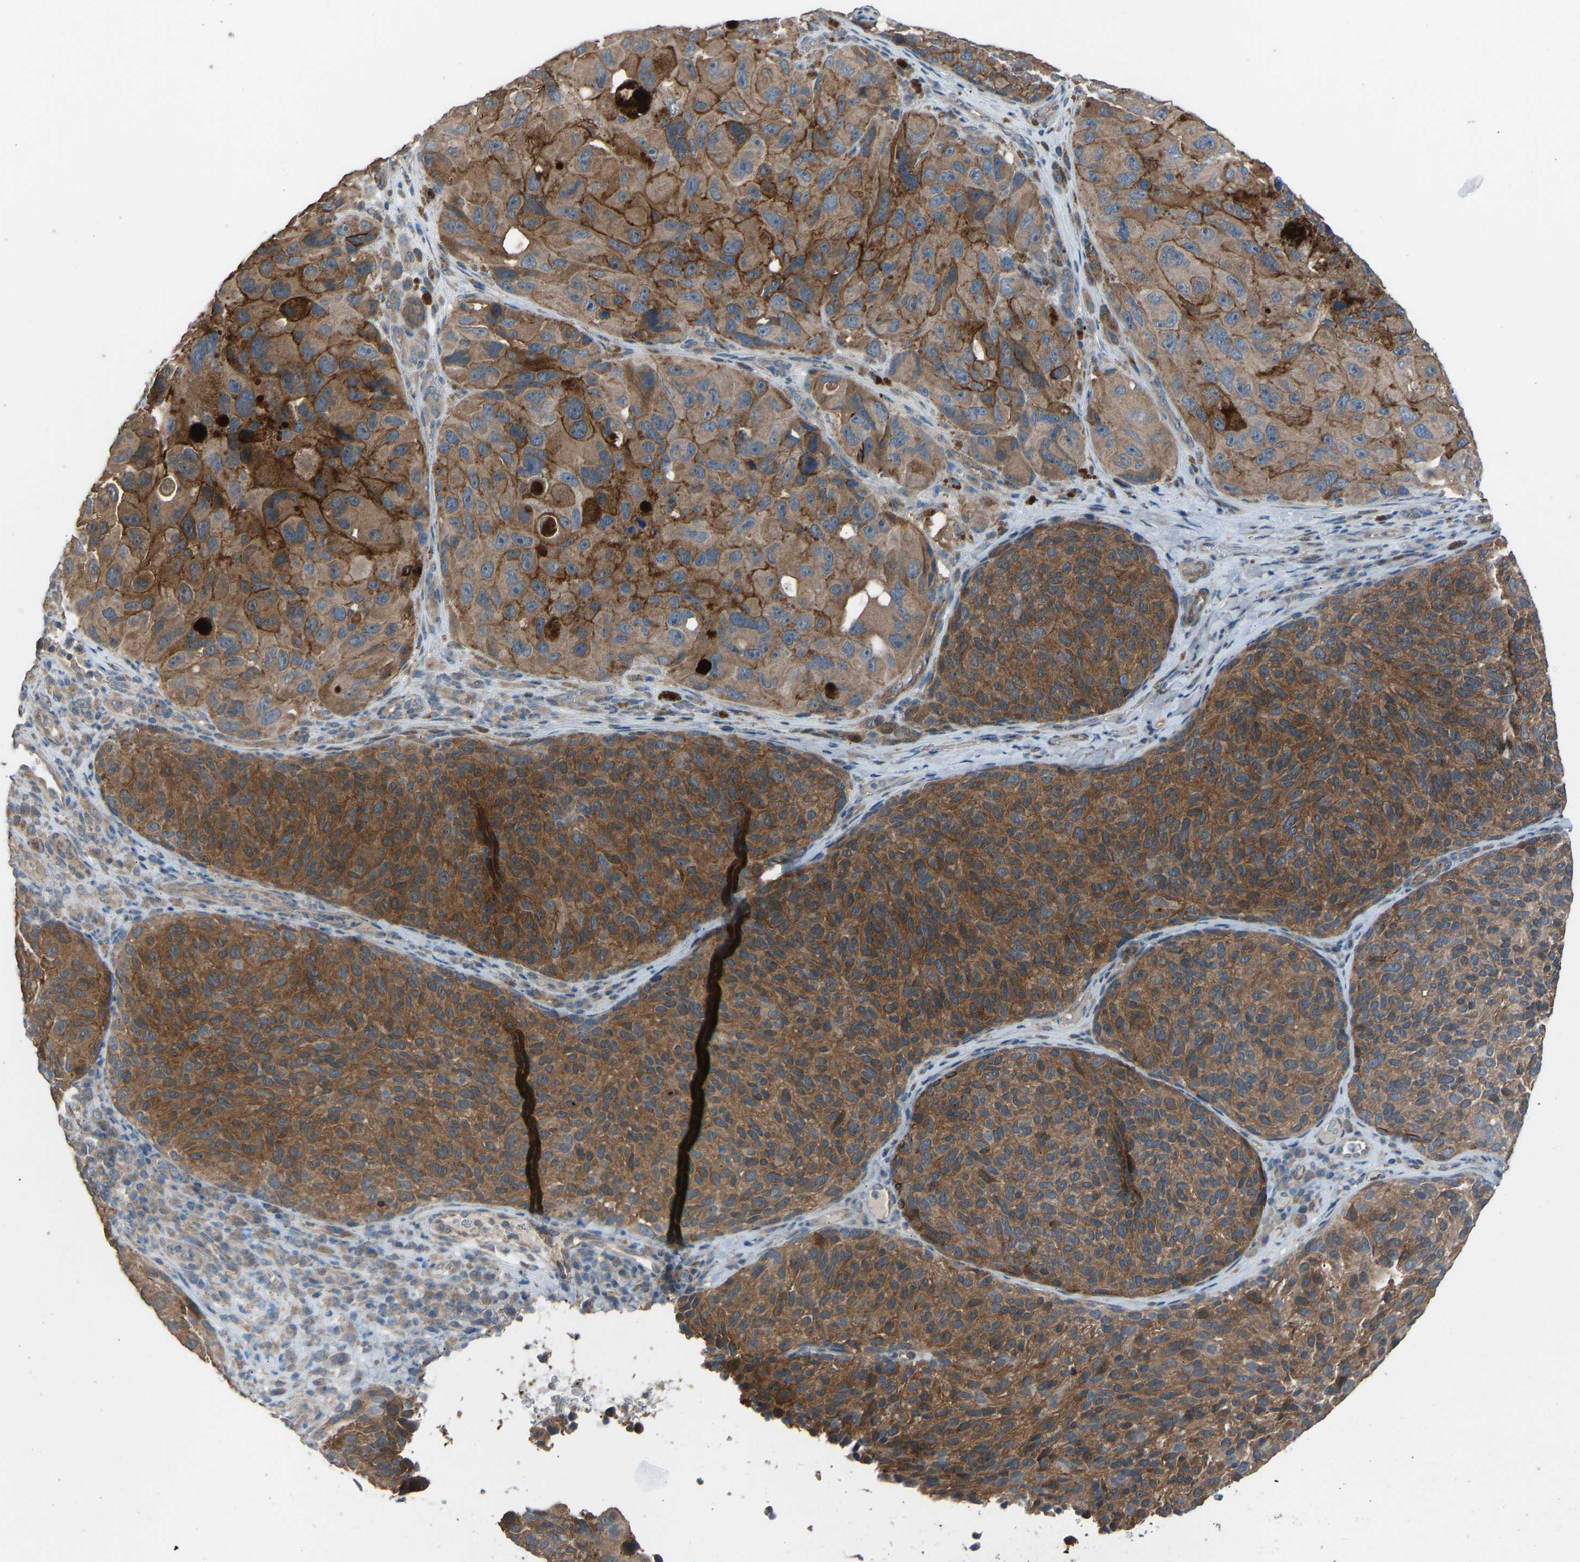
{"staining": {"intensity": "moderate", "quantity": ">75%", "location": "cytoplasmic/membranous"}, "tissue": "melanoma", "cell_type": "Tumor cells", "image_type": "cancer", "snomed": [{"axis": "morphology", "description": "Malignant melanoma, NOS"}, {"axis": "topography", "description": "Skin"}], "caption": "Human malignant melanoma stained with a protein marker exhibits moderate staining in tumor cells.", "gene": "SLC43A1", "patient": {"sex": "female", "age": 73}}